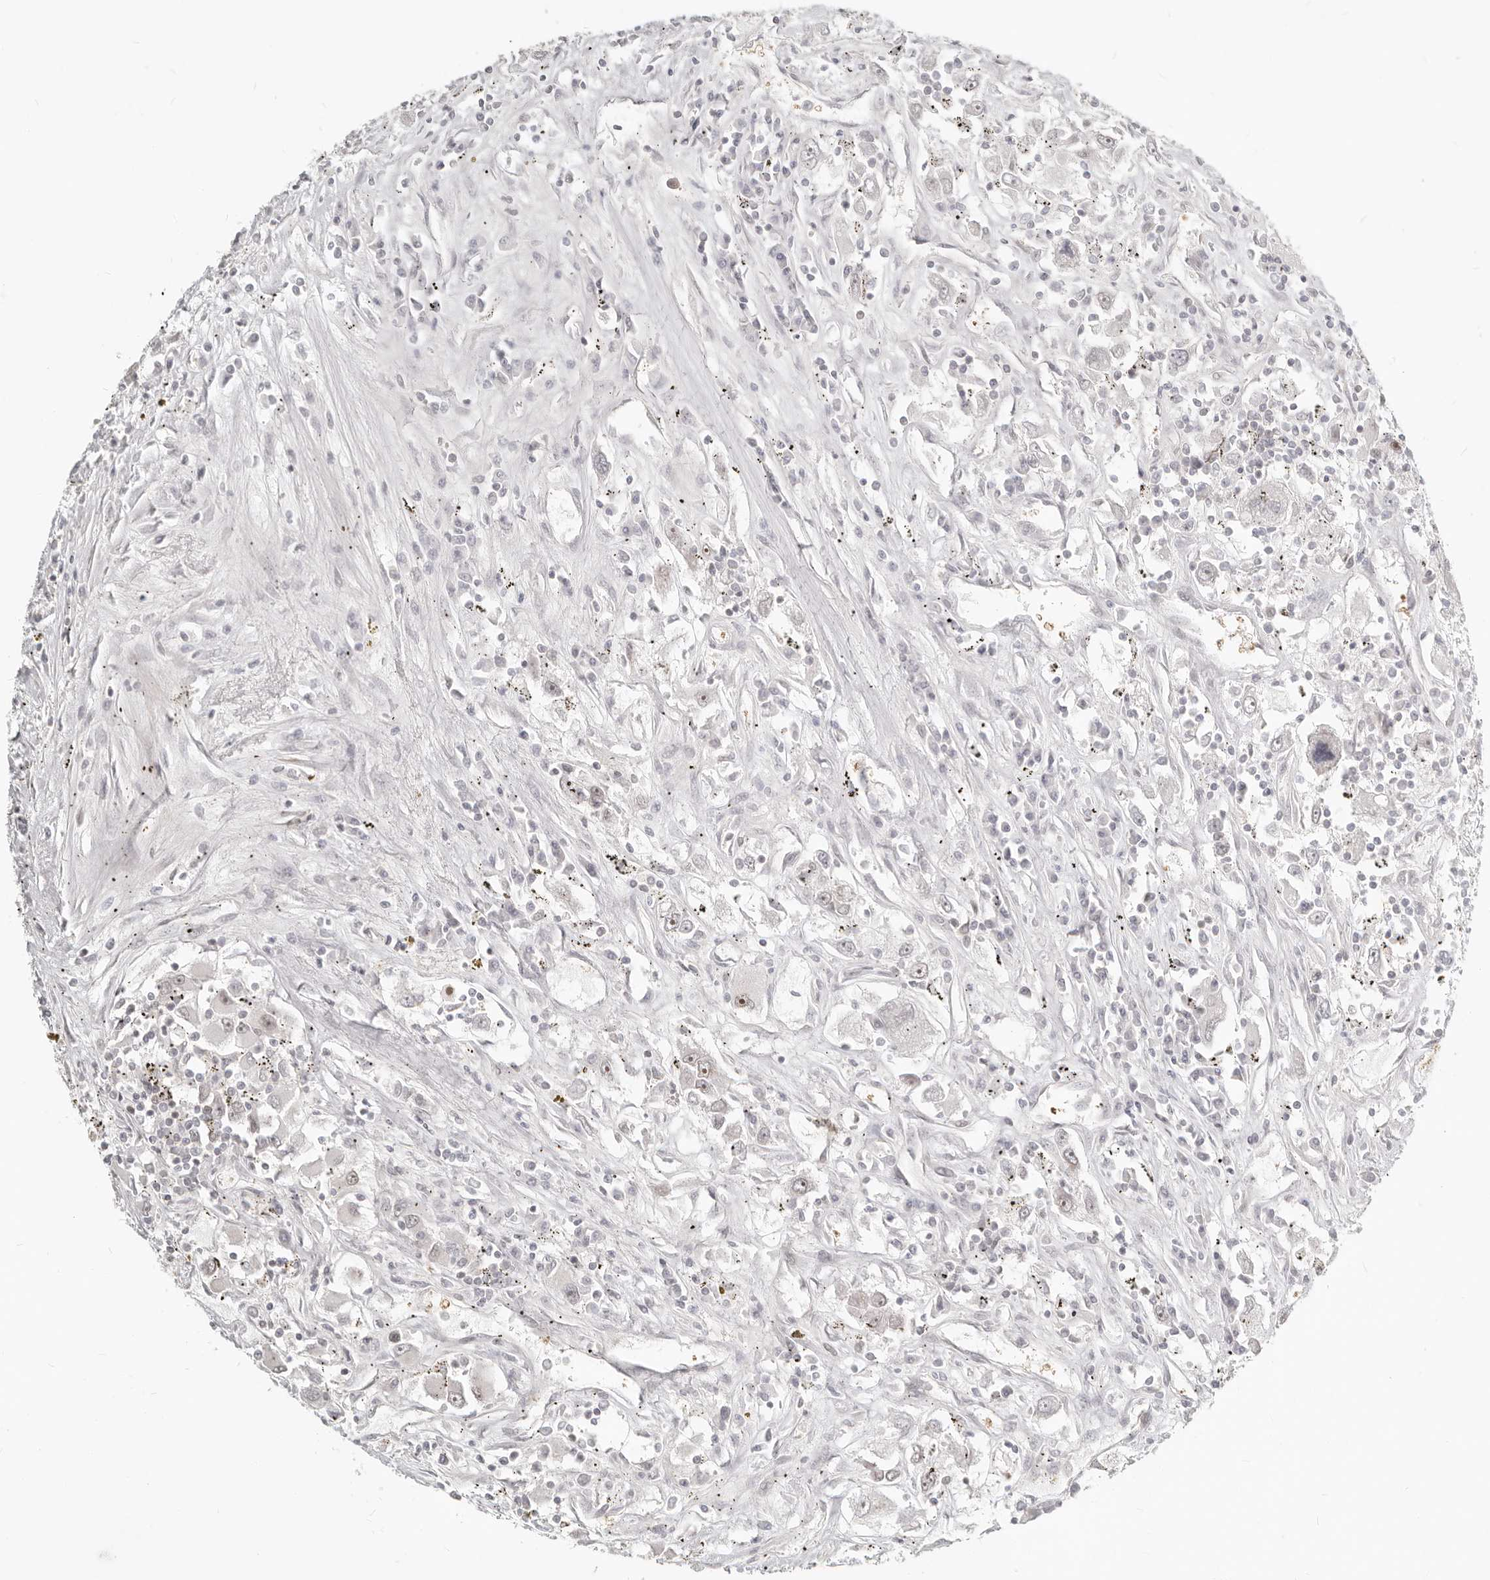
{"staining": {"intensity": "negative", "quantity": "none", "location": "none"}, "tissue": "renal cancer", "cell_type": "Tumor cells", "image_type": "cancer", "snomed": [{"axis": "morphology", "description": "Adenocarcinoma, NOS"}, {"axis": "topography", "description": "Kidney"}], "caption": "Image shows no protein staining in tumor cells of renal cancer tissue.", "gene": "NUP153", "patient": {"sex": "female", "age": 52}}